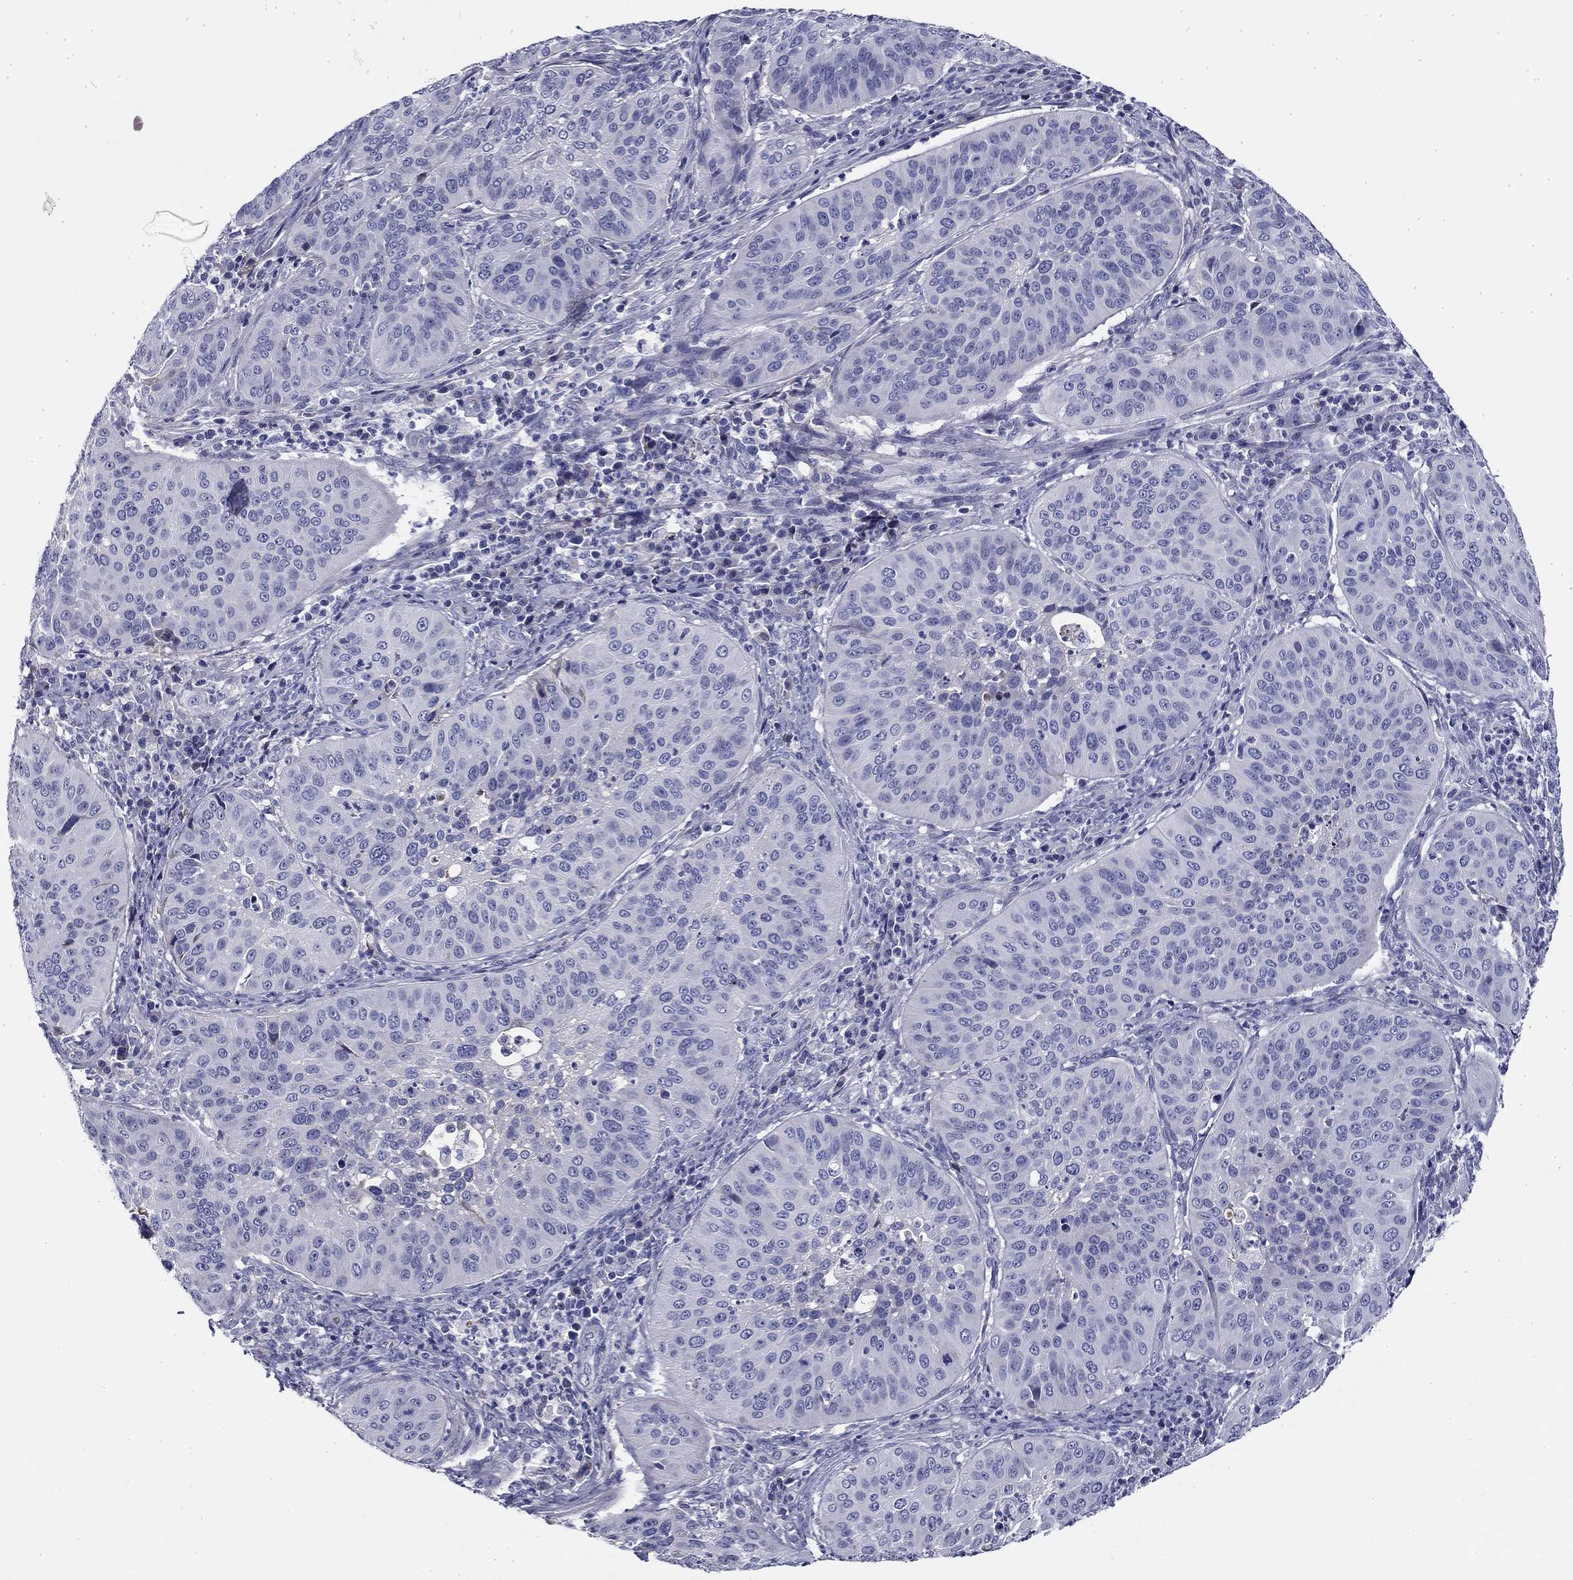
{"staining": {"intensity": "negative", "quantity": "none", "location": "none"}, "tissue": "cervical cancer", "cell_type": "Tumor cells", "image_type": "cancer", "snomed": [{"axis": "morphology", "description": "Normal tissue, NOS"}, {"axis": "morphology", "description": "Squamous cell carcinoma, NOS"}, {"axis": "topography", "description": "Cervix"}], "caption": "Immunohistochemistry image of neoplastic tissue: human squamous cell carcinoma (cervical) stained with DAB demonstrates no significant protein positivity in tumor cells.", "gene": "CPLX4", "patient": {"sex": "female", "age": 39}}